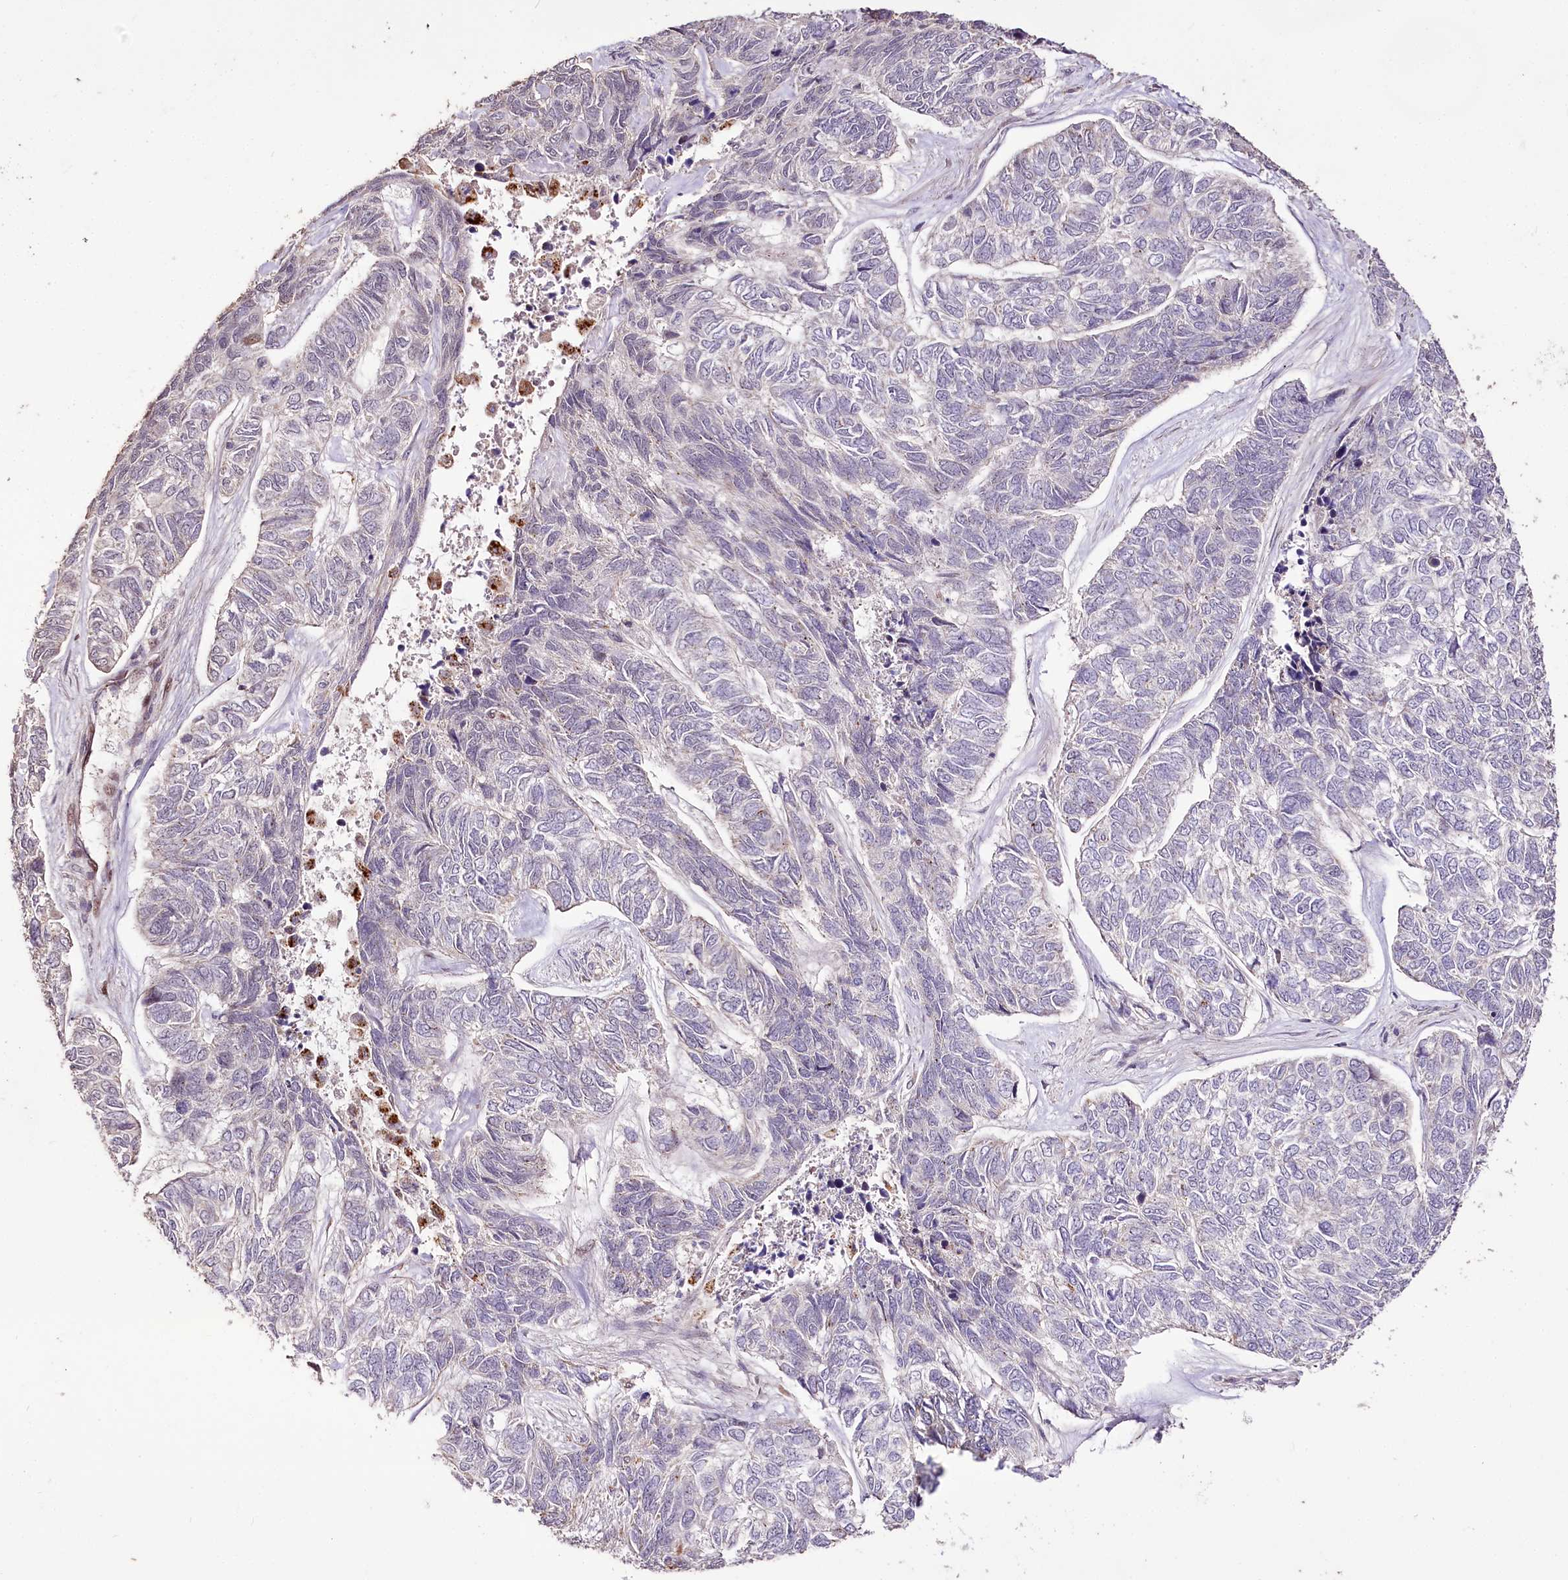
{"staining": {"intensity": "negative", "quantity": "none", "location": "none"}, "tissue": "skin cancer", "cell_type": "Tumor cells", "image_type": "cancer", "snomed": [{"axis": "morphology", "description": "Basal cell carcinoma"}, {"axis": "topography", "description": "Skin"}], "caption": "Protein analysis of skin cancer displays no significant staining in tumor cells. Nuclei are stained in blue.", "gene": "CARD19", "patient": {"sex": "female", "age": 65}}